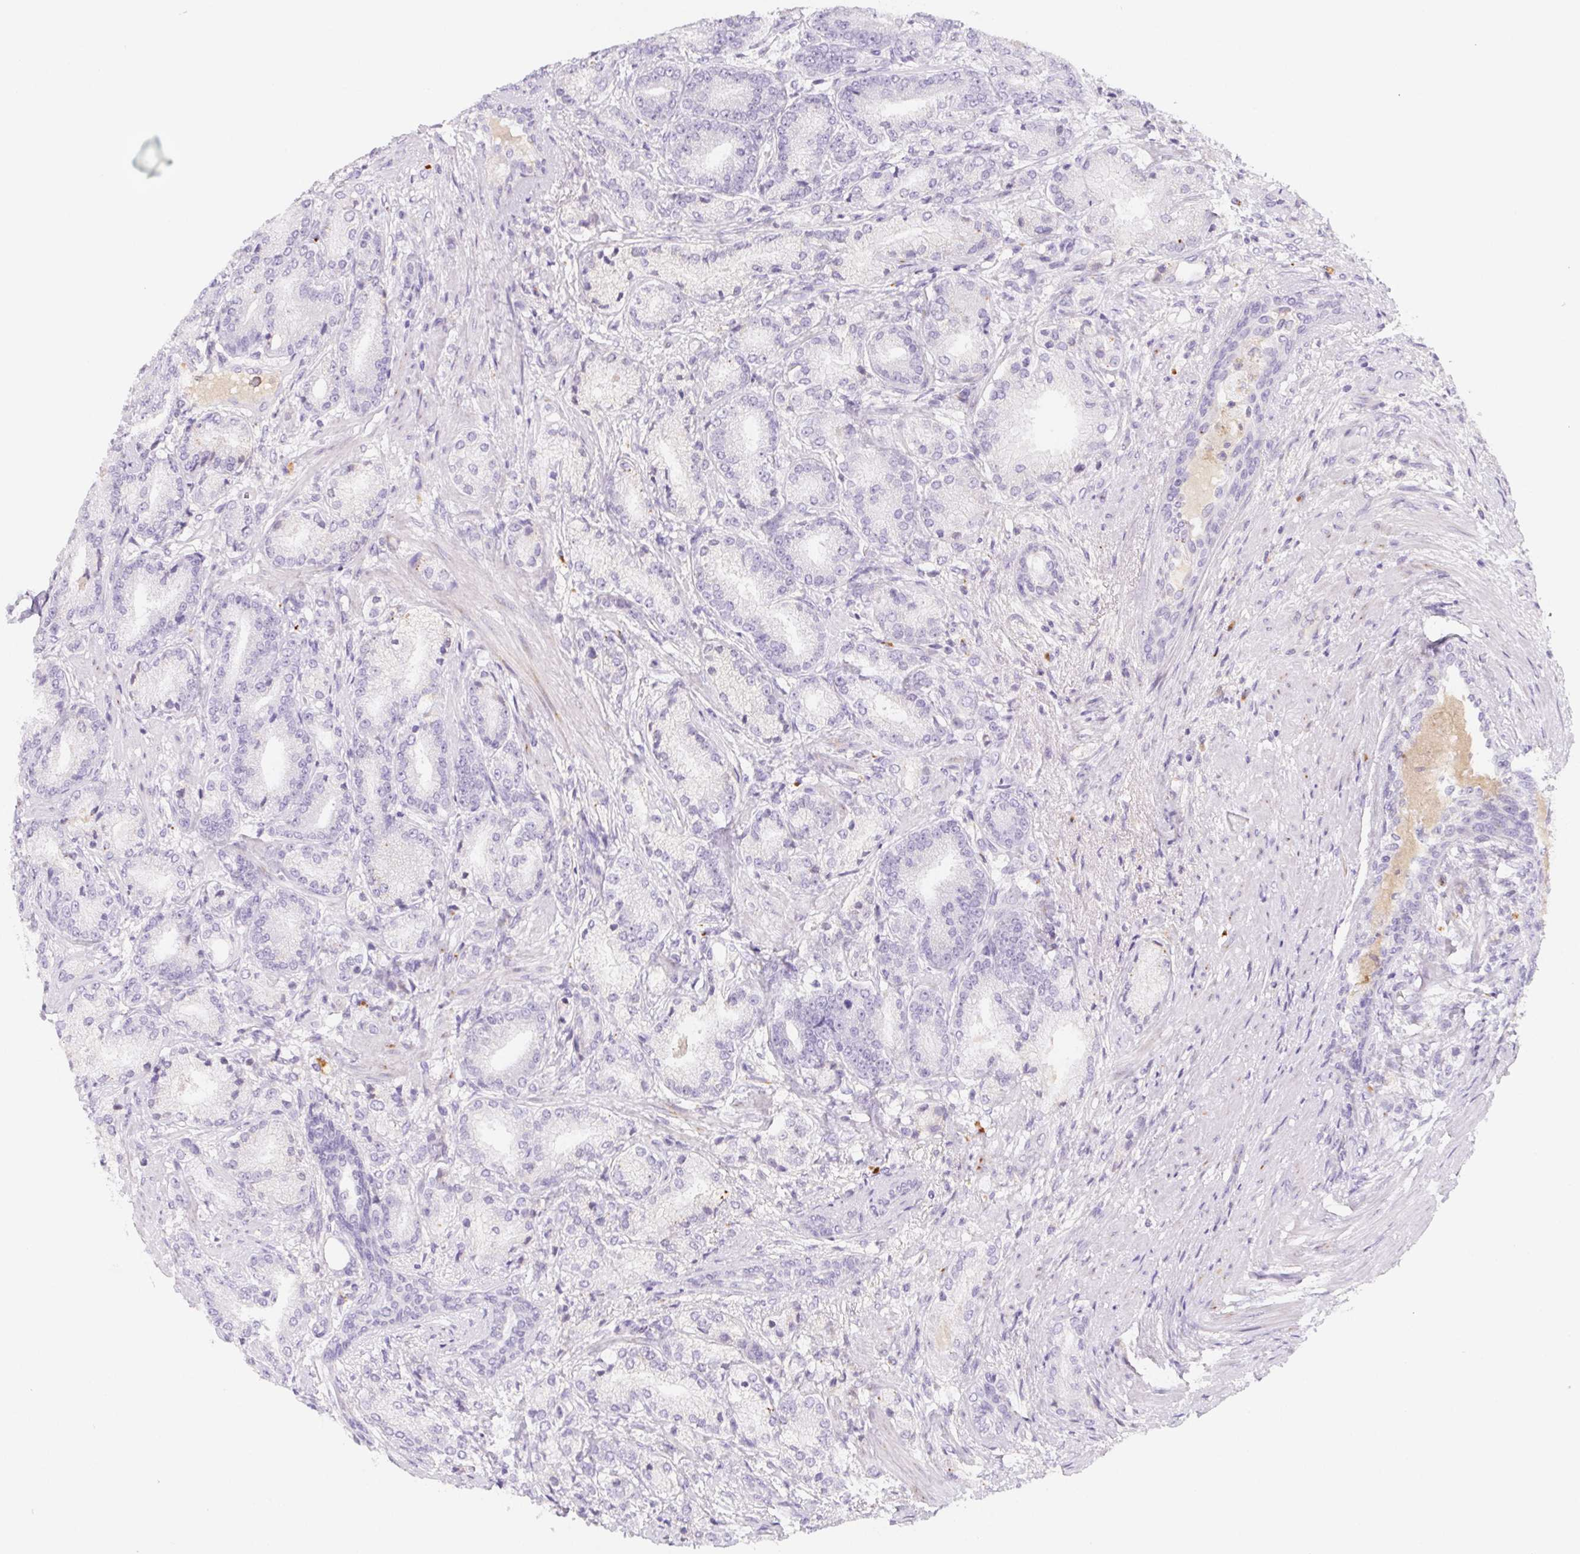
{"staining": {"intensity": "negative", "quantity": "none", "location": "none"}, "tissue": "prostate cancer", "cell_type": "Tumor cells", "image_type": "cancer", "snomed": [{"axis": "morphology", "description": "Adenocarcinoma, High grade"}, {"axis": "topography", "description": "Prostate and seminal vesicle, NOS"}], "caption": "High magnification brightfield microscopy of high-grade adenocarcinoma (prostate) stained with DAB (brown) and counterstained with hematoxylin (blue): tumor cells show no significant expression.", "gene": "ITIH2", "patient": {"sex": "male", "age": 61}}